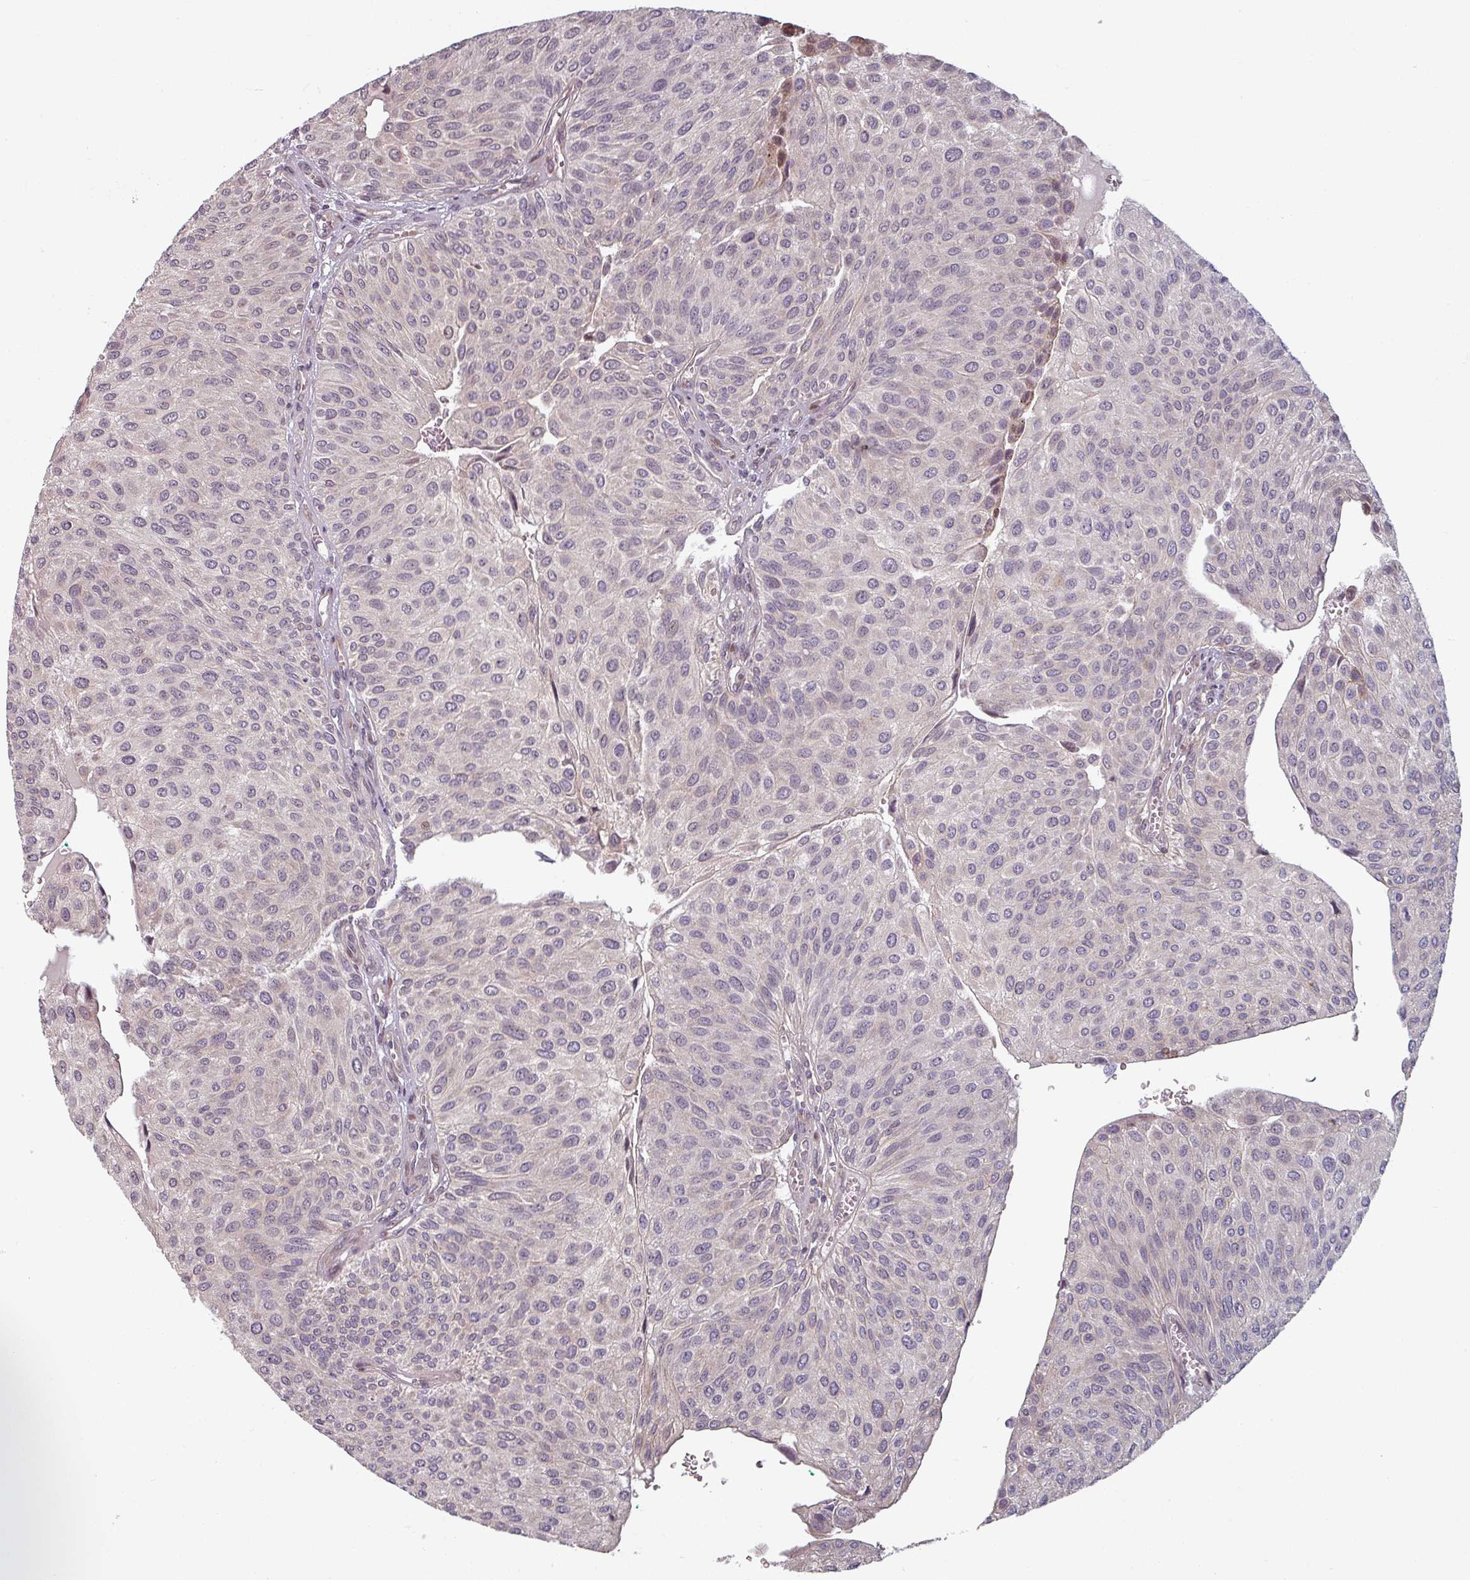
{"staining": {"intensity": "negative", "quantity": "none", "location": "none"}, "tissue": "urothelial cancer", "cell_type": "Tumor cells", "image_type": "cancer", "snomed": [{"axis": "morphology", "description": "Urothelial carcinoma, NOS"}, {"axis": "topography", "description": "Urinary bladder"}], "caption": "Immunohistochemistry (IHC) histopathology image of human urothelial cancer stained for a protein (brown), which shows no expression in tumor cells.", "gene": "CYB5RL", "patient": {"sex": "male", "age": 67}}